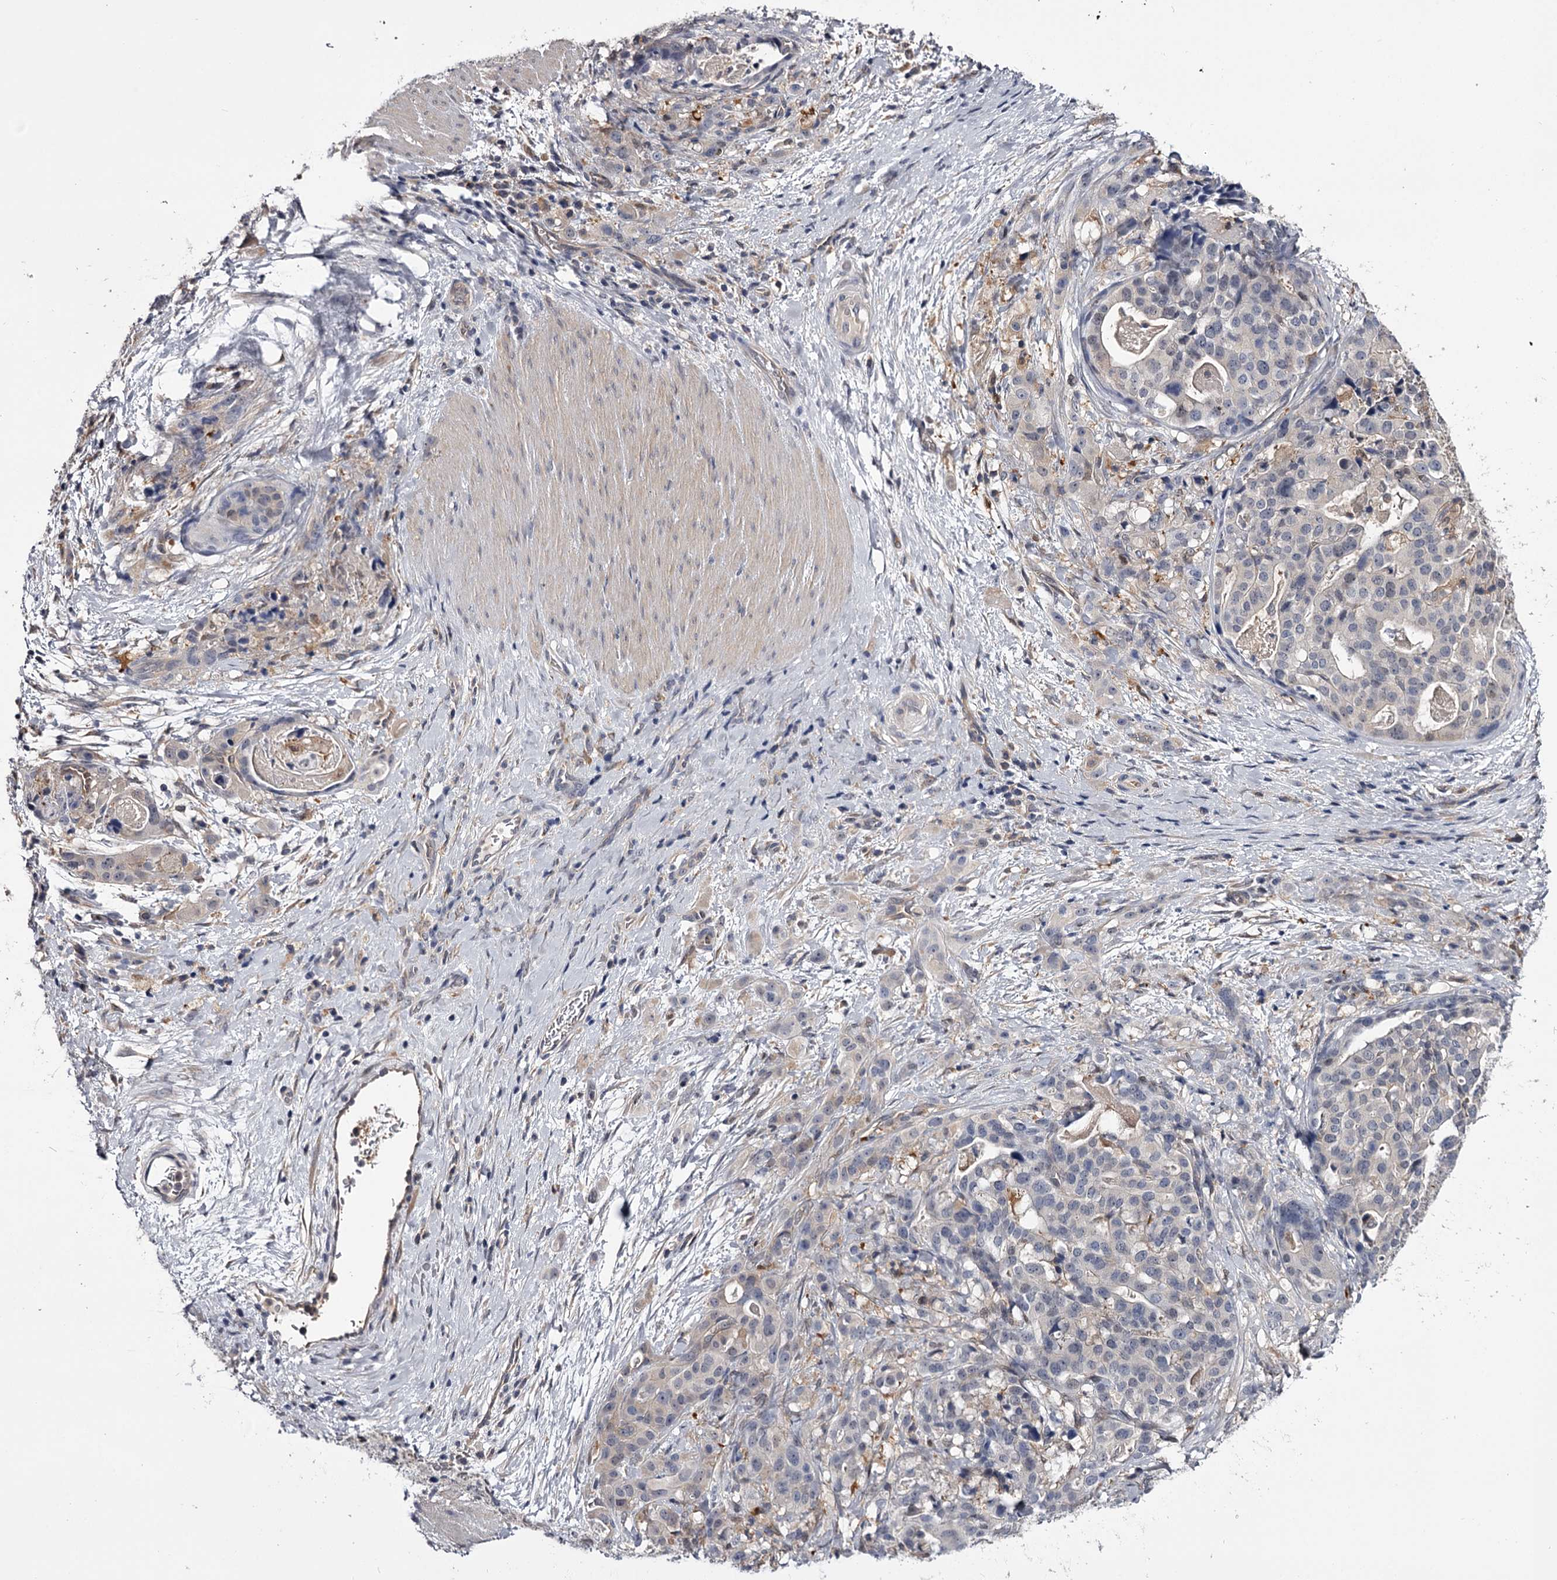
{"staining": {"intensity": "negative", "quantity": "none", "location": "none"}, "tissue": "stomach cancer", "cell_type": "Tumor cells", "image_type": "cancer", "snomed": [{"axis": "morphology", "description": "Adenocarcinoma, NOS"}, {"axis": "topography", "description": "Stomach"}], "caption": "Tumor cells show no significant protein positivity in adenocarcinoma (stomach).", "gene": "GSTO1", "patient": {"sex": "male", "age": 48}}